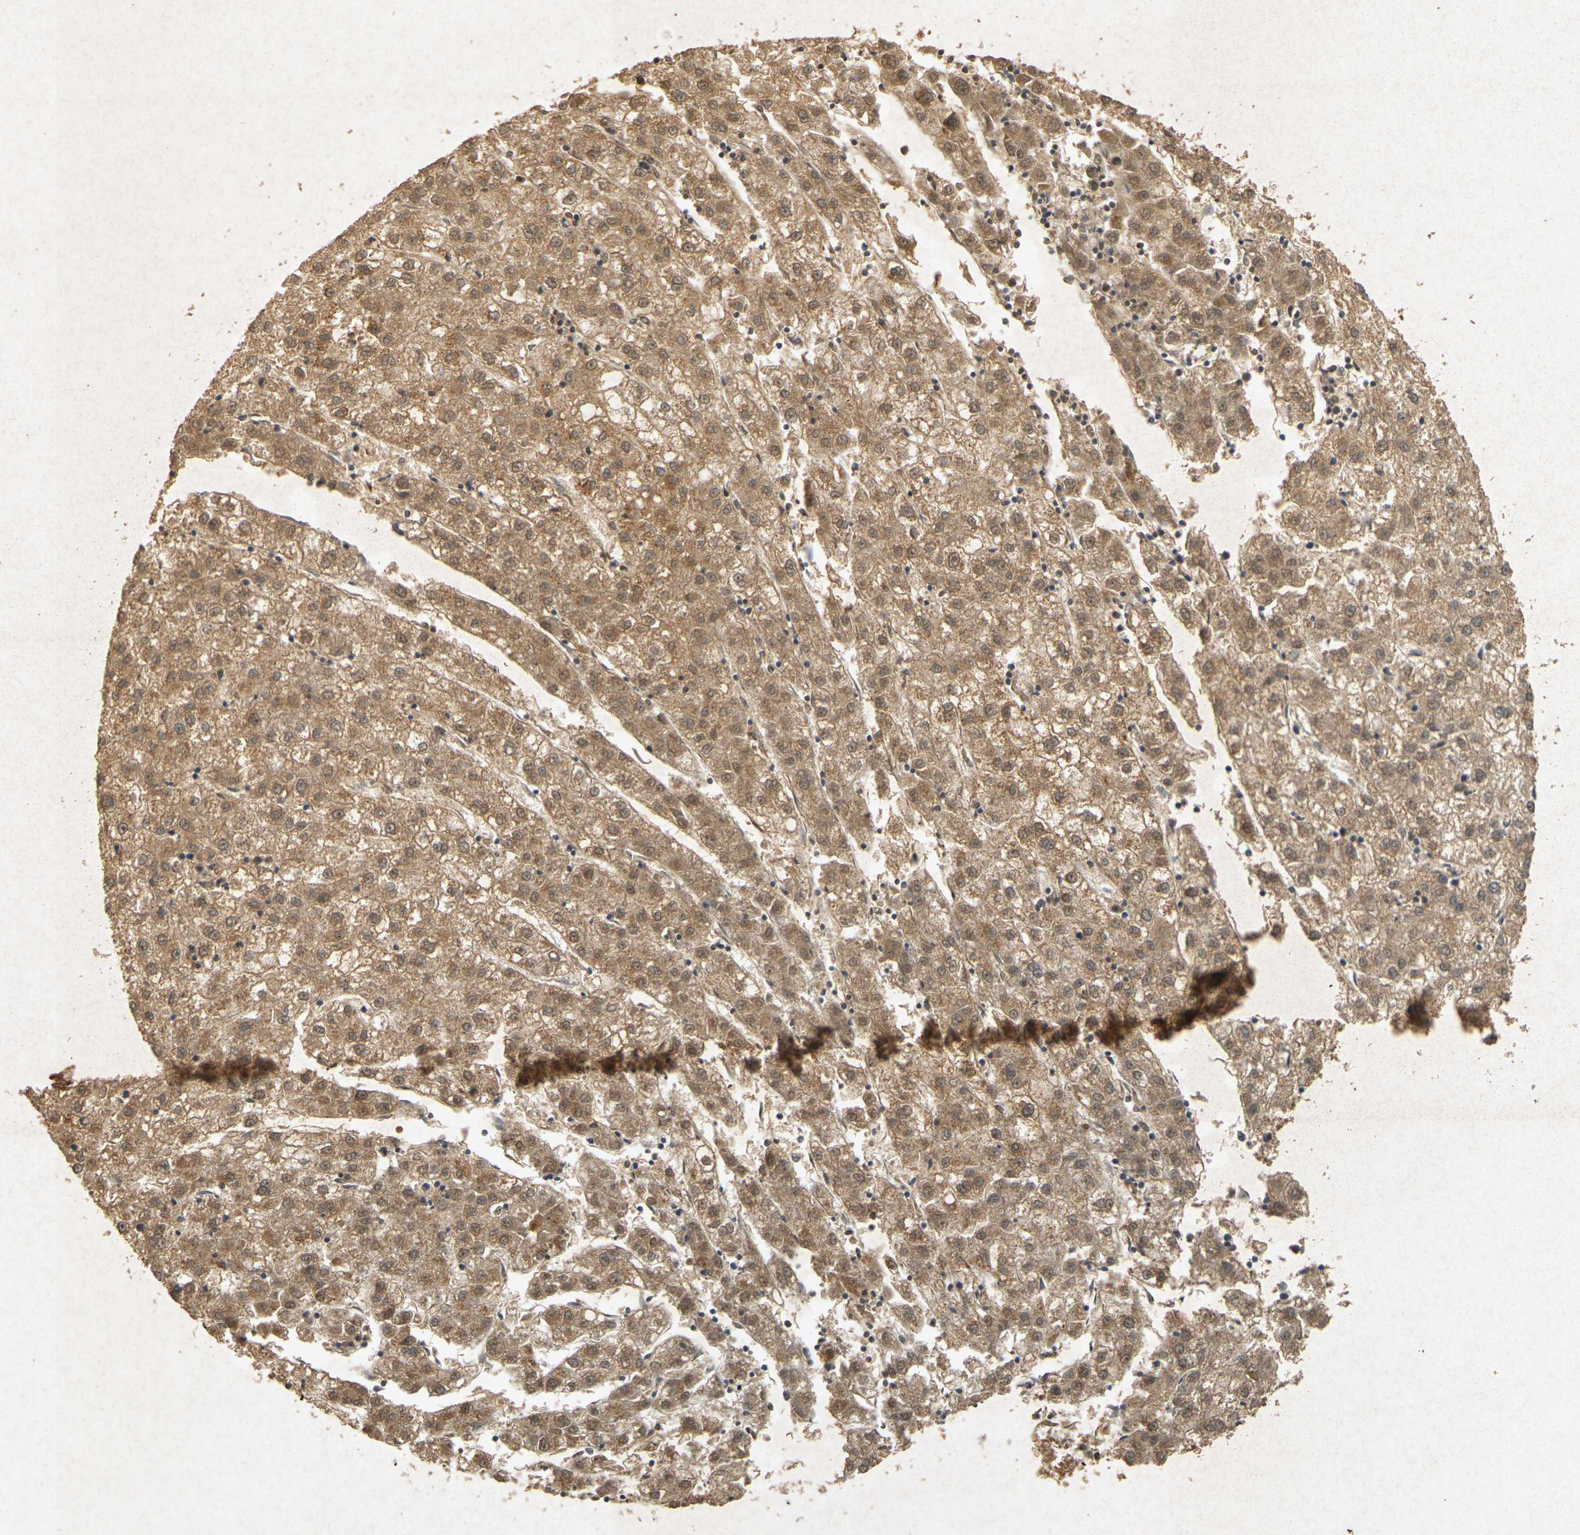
{"staining": {"intensity": "moderate", "quantity": ">75%", "location": "cytoplasmic/membranous"}, "tissue": "liver cancer", "cell_type": "Tumor cells", "image_type": "cancer", "snomed": [{"axis": "morphology", "description": "Carcinoma, Hepatocellular, NOS"}, {"axis": "topography", "description": "Liver"}], "caption": "The histopathology image demonstrates a brown stain indicating the presence of a protein in the cytoplasmic/membranous of tumor cells in liver hepatocellular carcinoma.", "gene": "ERN1", "patient": {"sex": "male", "age": 72}}